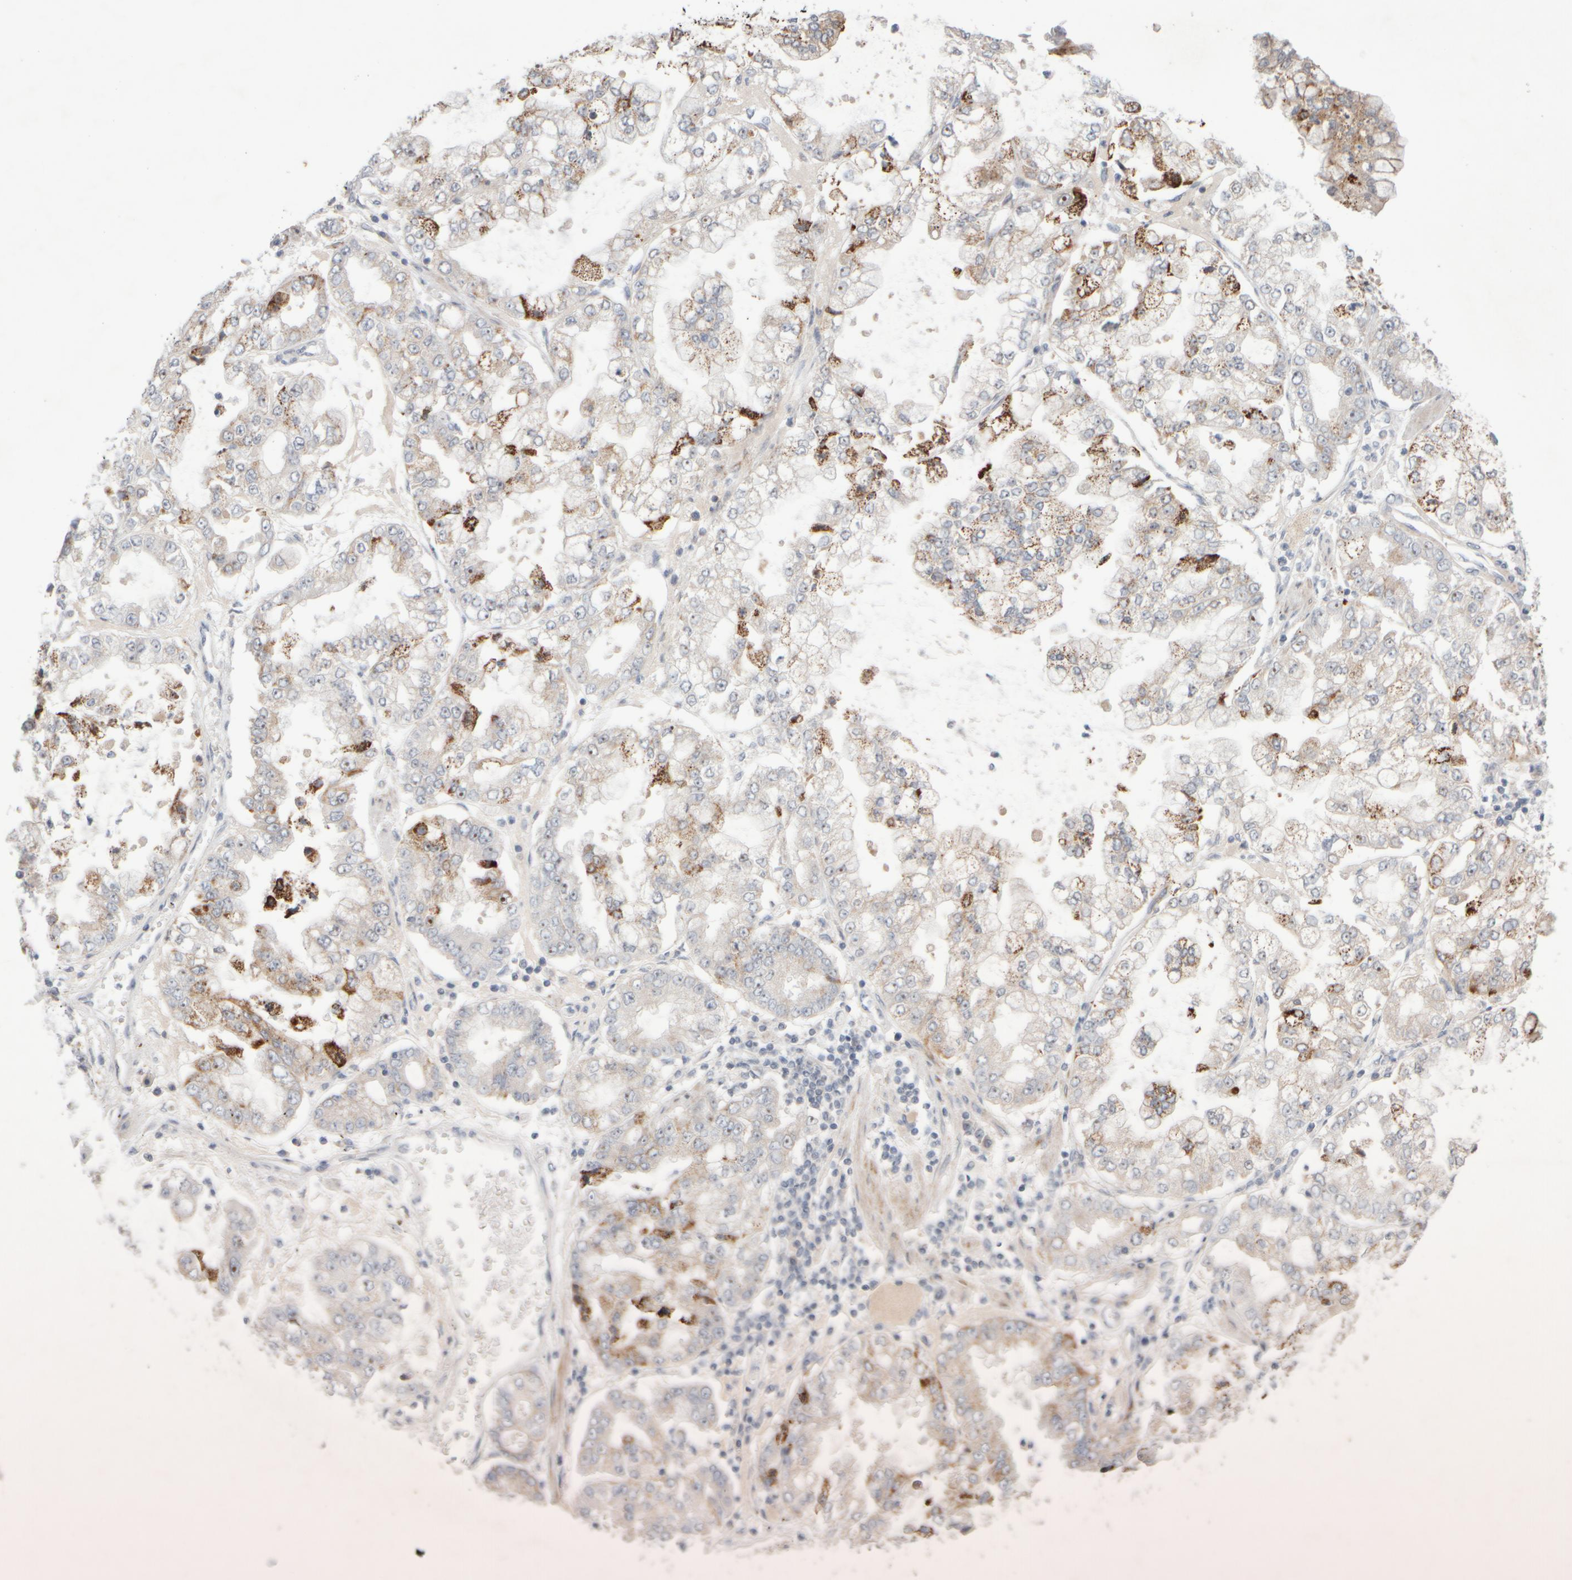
{"staining": {"intensity": "moderate", "quantity": "<25%", "location": "cytoplasmic/membranous"}, "tissue": "stomach cancer", "cell_type": "Tumor cells", "image_type": "cancer", "snomed": [{"axis": "morphology", "description": "Adenocarcinoma, NOS"}, {"axis": "topography", "description": "Stomach"}], "caption": "Human adenocarcinoma (stomach) stained with a brown dye shows moderate cytoplasmic/membranous positive expression in about <25% of tumor cells.", "gene": "CHADL", "patient": {"sex": "male", "age": 76}}